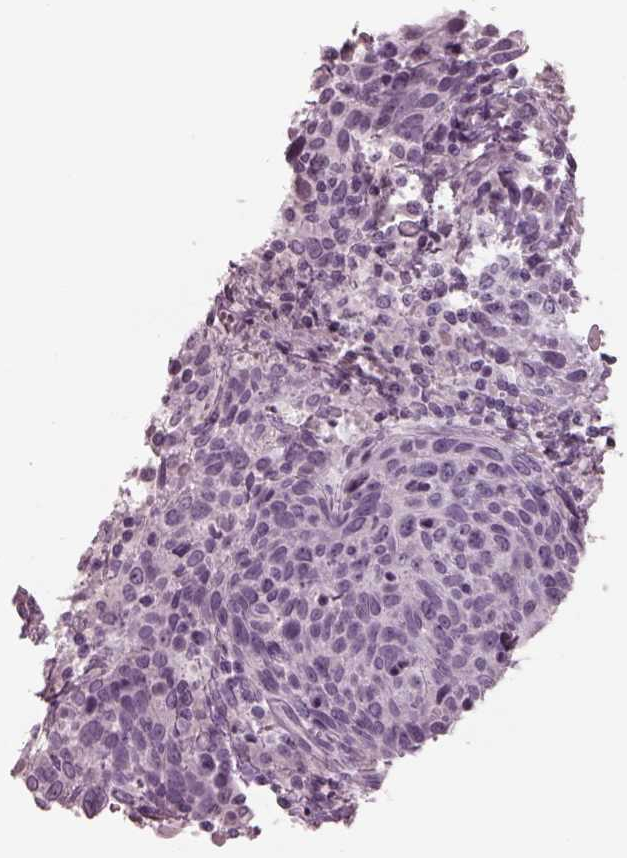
{"staining": {"intensity": "negative", "quantity": "none", "location": "none"}, "tissue": "cervical cancer", "cell_type": "Tumor cells", "image_type": "cancer", "snomed": [{"axis": "morphology", "description": "Squamous cell carcinoma, NOS"}, {"axis": "topography", "description": "Cervix"}], "caption": "Tumor cells show no significant positivity in squamous cell carcinoma (cervical).", "gene": "RCVRN", "patient": {"sex": "female", "age": 61}}